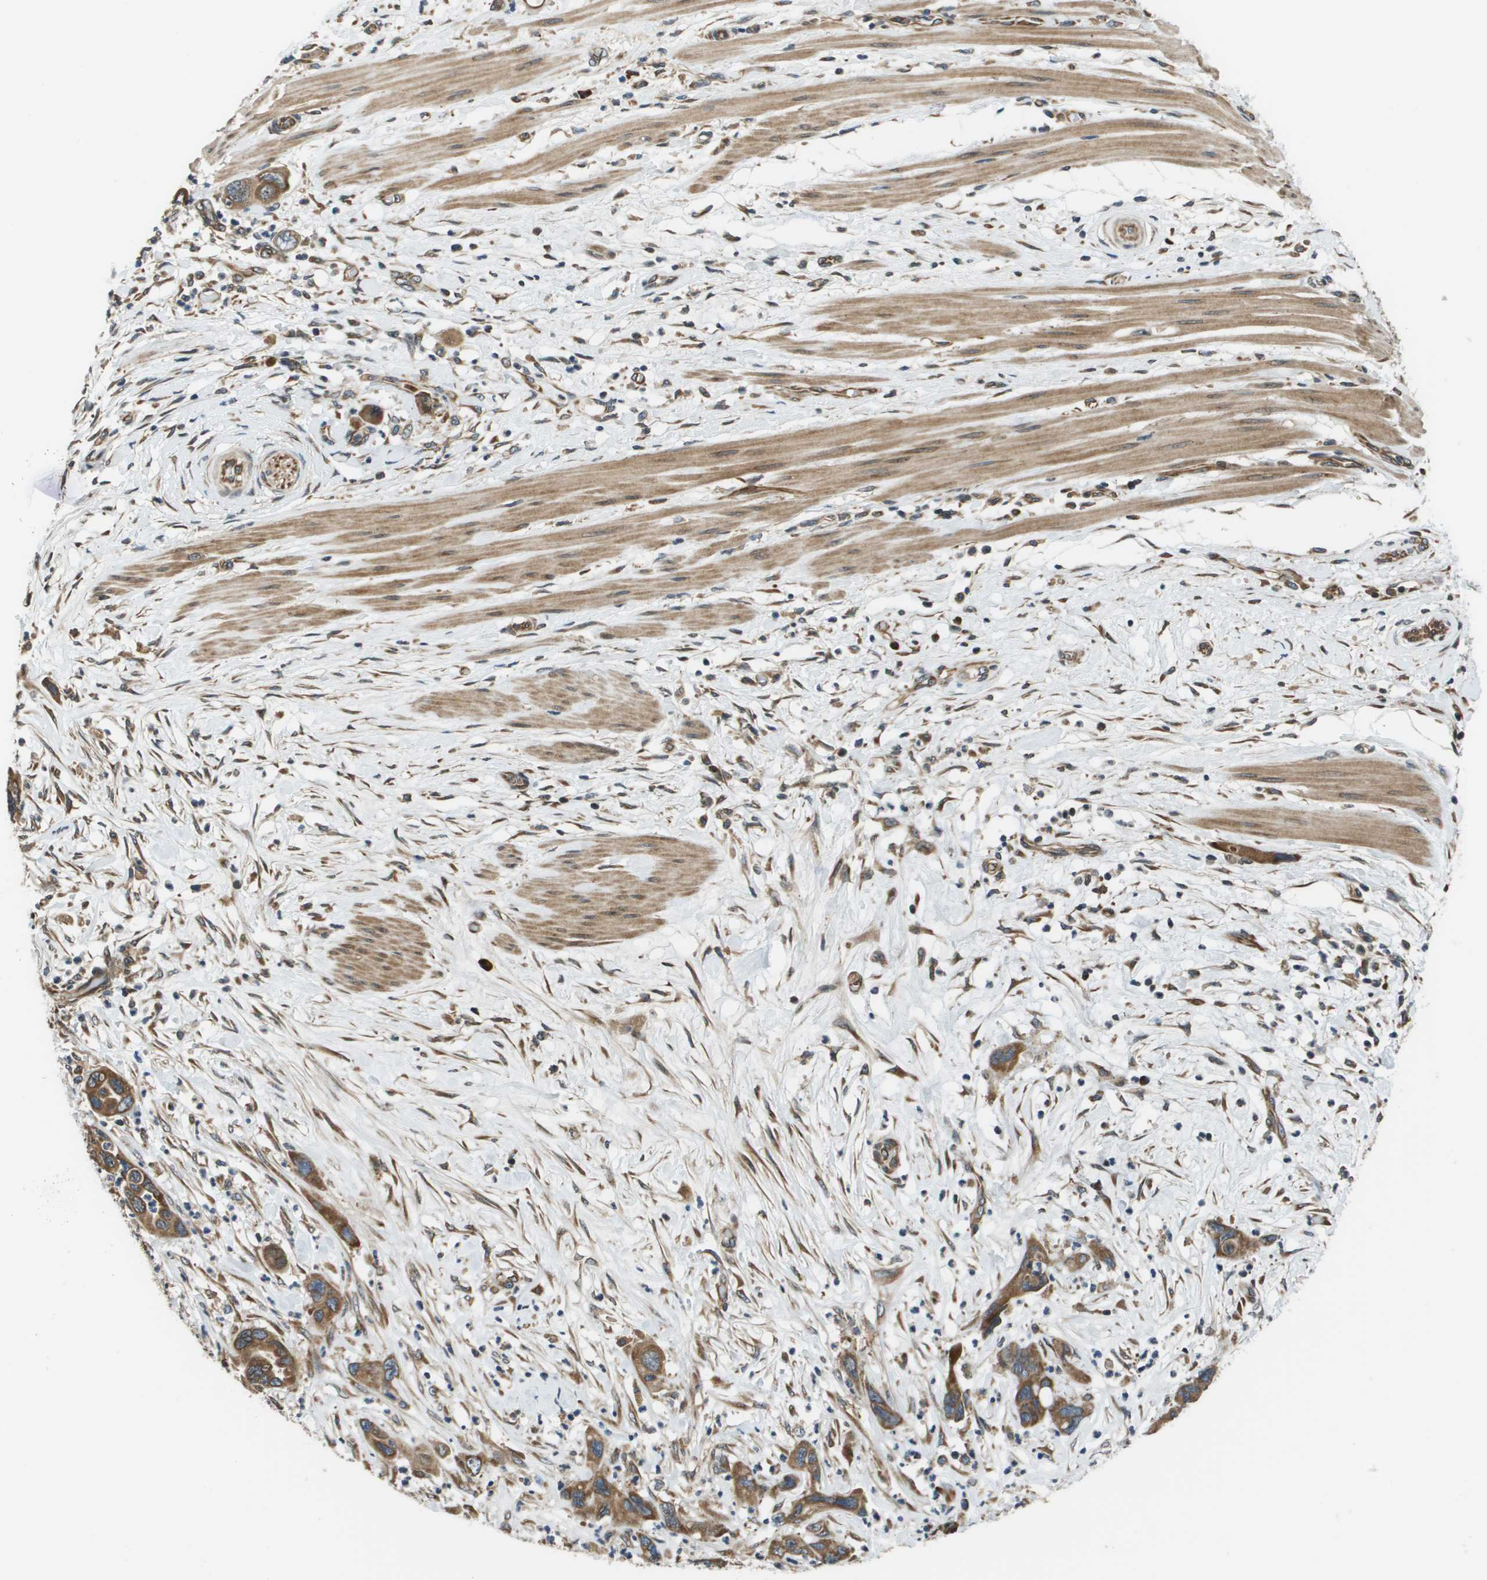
{"staining": {"intensity": "moderate", "quantity": ">75%", "location": "cytoplasmic/membranous"}, "tissue": "pancreatic cancer", "cell_type": "Tumor cells", "image_type": "cancer", "snomed": [{"axis": "morphology", "description": "Adenocarcinoma, NOS"}, {"axis": "topography", "description": "Pancreas"}], "caption": "Immunohistochemistry (IHC) photomicrograph of human pancreatic cancer stained for a protein (brown), which demonstrates medium levels of moderate cytoplasmic/membranous expression in about >75% of tumor cells.", "gene": "SEC62", "patient": {"sex": "female", "age": 71}}